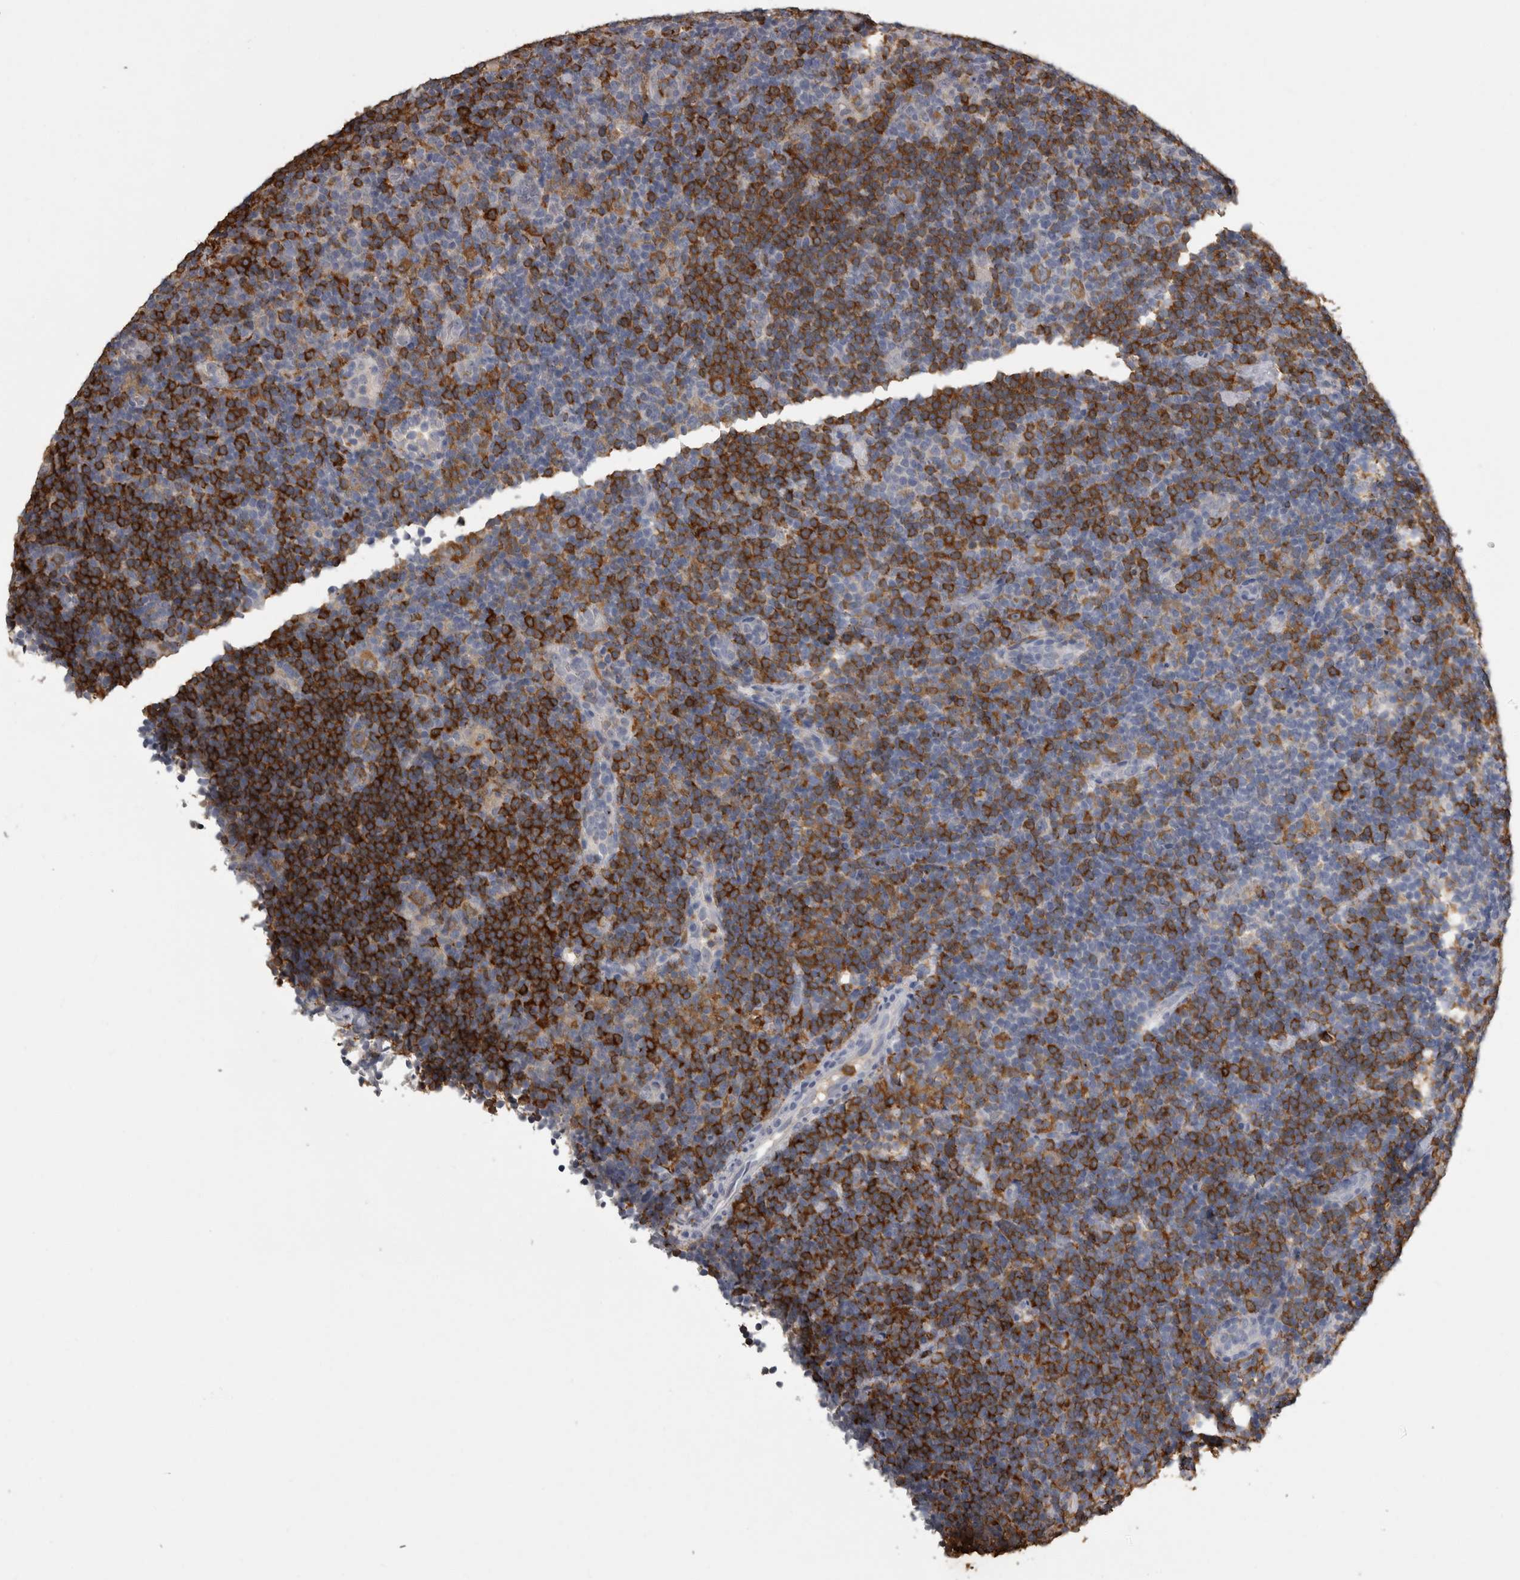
{"staining": {"intensity": "strong", "quantity": "25%-75%", "location": "cytoplasmic/membranous"}, "tissue": "lymphoma", "cell_type": "Tumor cells", "image_type": "cancer", "snomed": [{"axis": "morphology", "description": "Hodgkin's disease, NOS"}, {"axis": "topography", "description": "Lymph node"}], "caption": "Immunohistochemistry of Hodgkin's disease demonstrates high levels of strong cytoplasmic/membranous expression in approximately 25%-75% of tumor cells.", "gene": "PIK3AP1", "patient": {"sex": "female", "age": 57}}